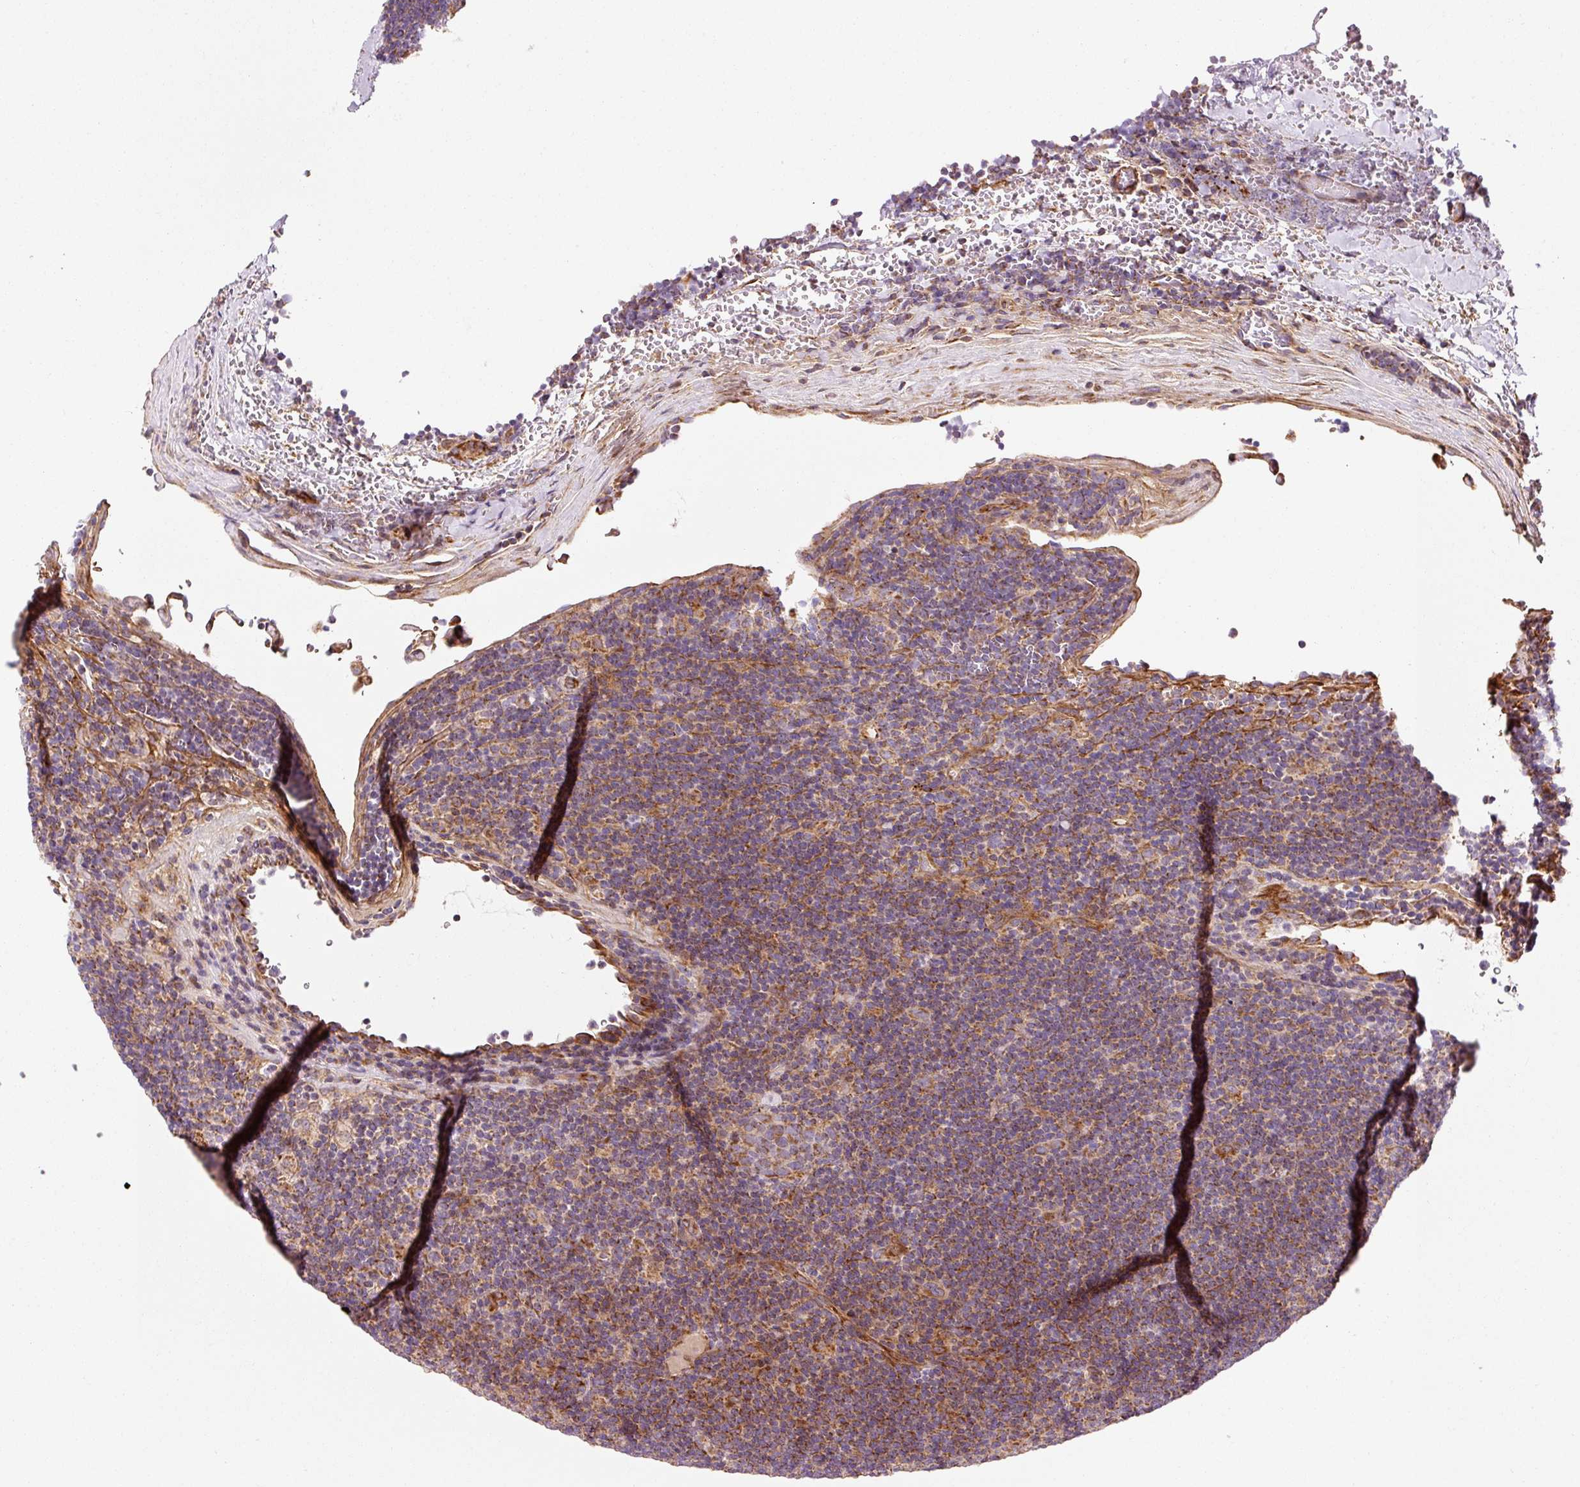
{"staining": {"intensity": "moderate", "quantity": ">75%", "location": "cytoplasmic/membranous"}, "tissue": "lymphoma", "cell_type": "Tumor cells", "image_type": "cancer", "snomed": [{"axis": "morphology", "description": "Hodgkin's disease, NOS"}, {"axis": "topography", "description": "Lymph node"}], "caption": "This micrograph demonstrates immunohistochemistry (IHC) staining of human Hodgkin's disease, with medium moderate cytoplasmic/membranous staining in about >75% of tumor cells.", "gene": "ISCU", "patient": {"sex": "female", "age": 57}}